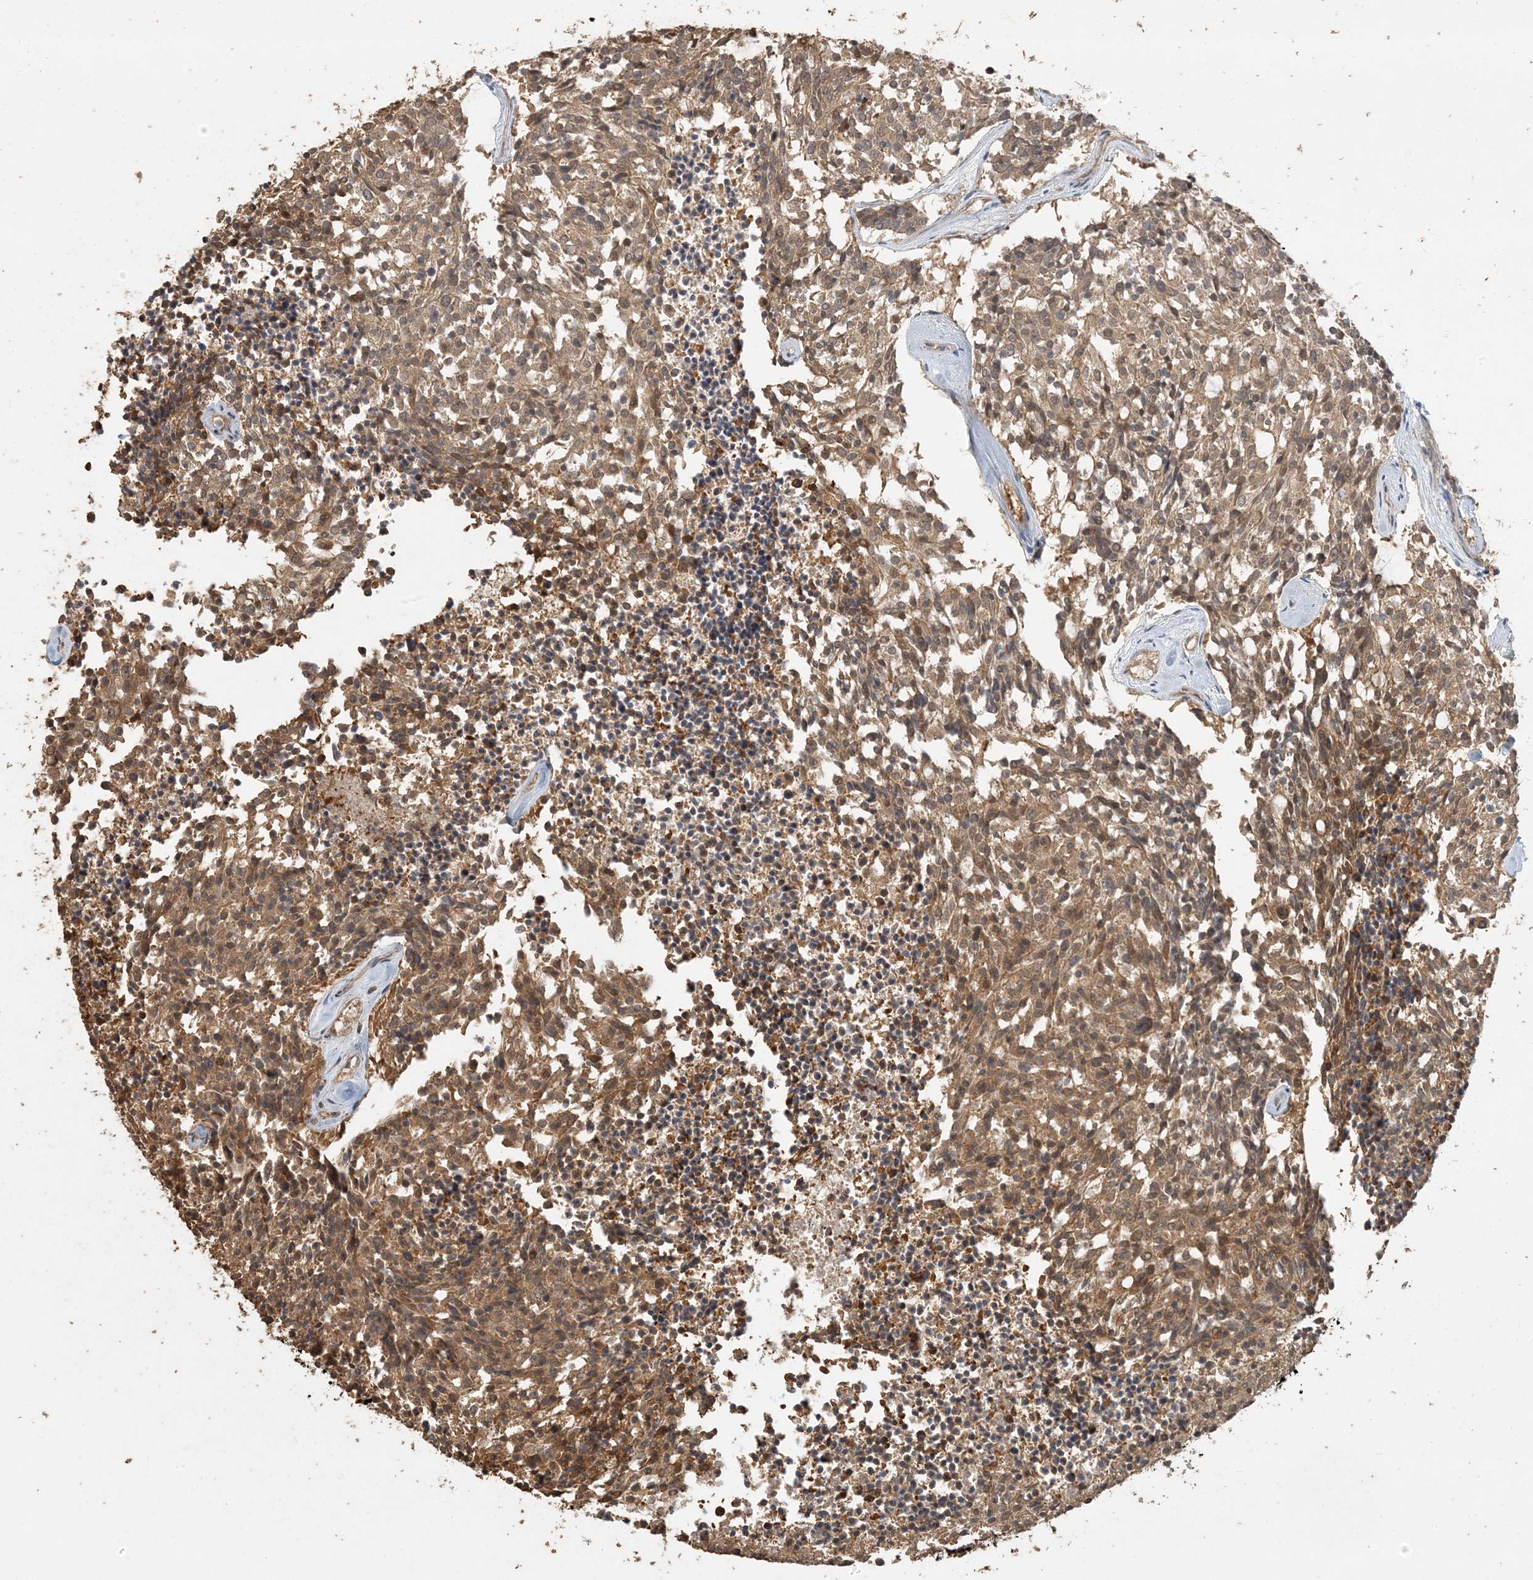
{"staining": {"intensity": "moderate", "quantity": ">75%", "location": "cytoplasmic/membranous"}, "tissue": "carcinoid", "cell_type": "Tumor cells", "image_type": "cancer", "snomed": [{"axis": "morphology", "description": "Carcinoid, malignant, NOS"}, {"axis": "topography", "description": "Pancreas"}], "caption": "Carcinoid (malignant) stained with a protein marker reveals moderate staining in tumor cells.", "gene": "AK9", "patient": {"sex": "female", "age": 54}}